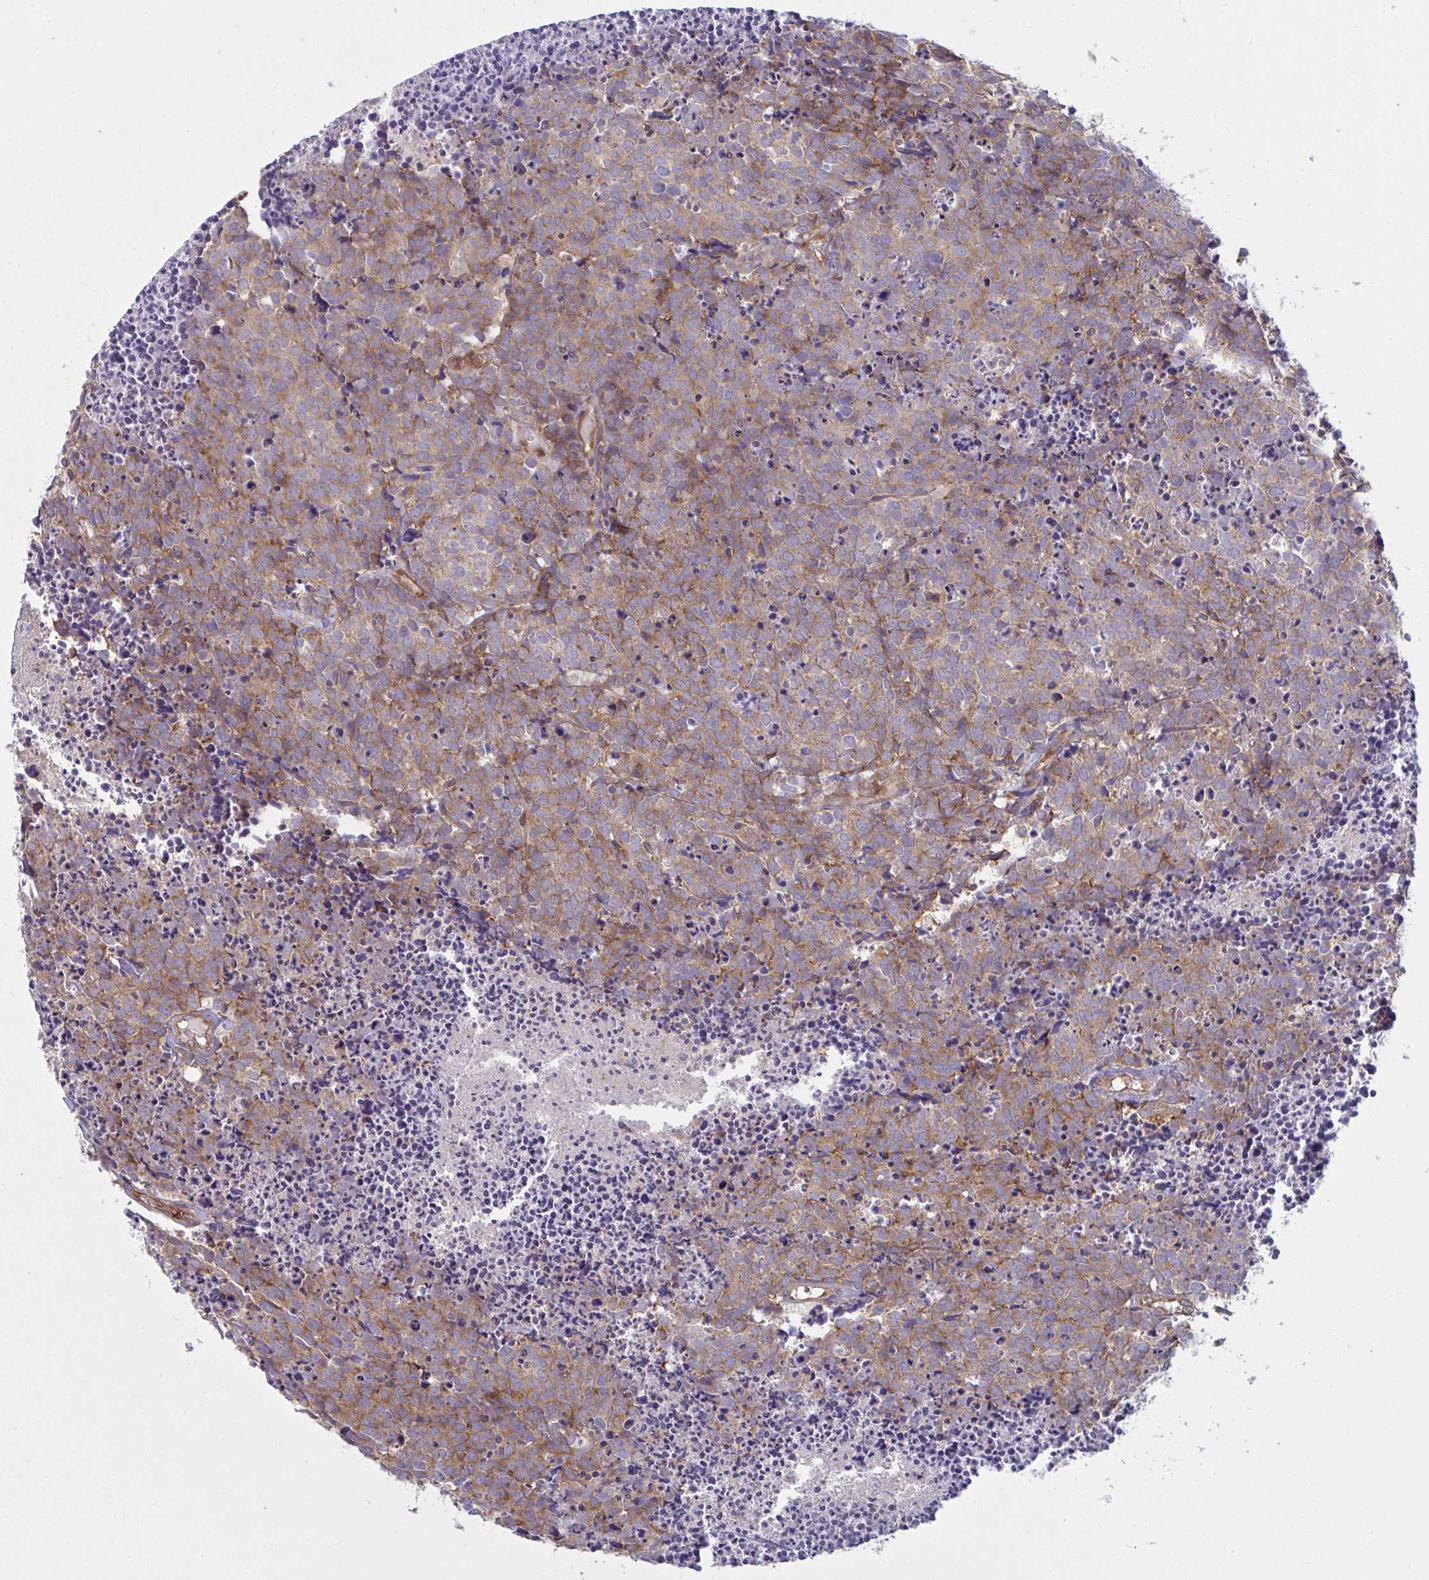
{"staining": {"intensity": "moderate", "quantity": "25%-75%", "location": "cytoplasmic/membranous"}, "tissue": "carcinoid", "cell_type": "Tumor cells", "image_type": "cancer", "snomed": [{"axis": "morphology", "description": "Carcinoid, malignant, NOS"}, {"axis": "topography", "description": "Skin"}], "caption": "Protein expression analysis of human carcinoid reveals moderate cytoplasmic/membranous staining in about 25%-75% of tumor cells. (DAB (3,3'-diaminobenzidine) = brown stain, brightfield microscopy at high magnification).", "gene": "TSC22D3", "patient": {"sex": "female", "age": 79}}